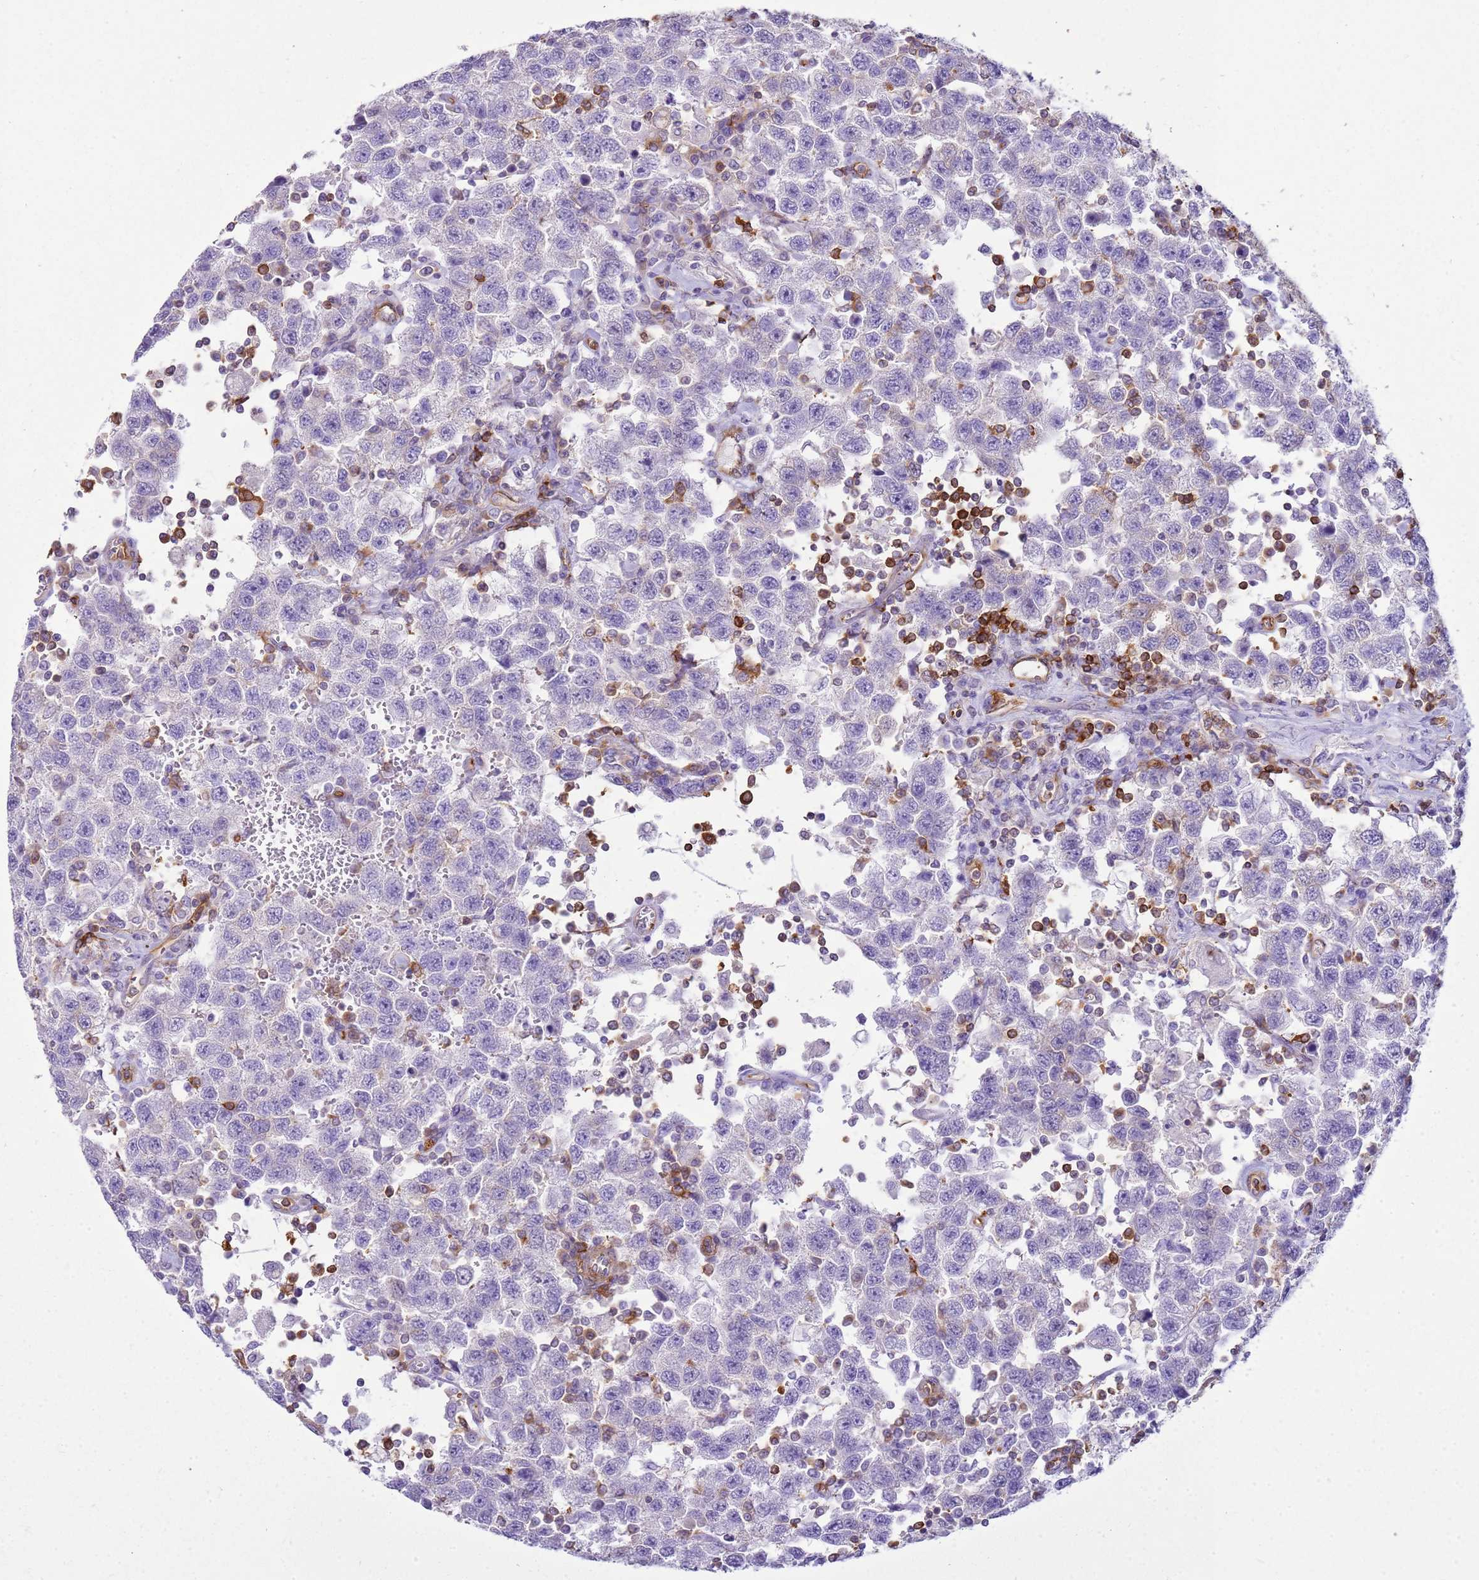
{"staining": {"intensity": "negative", "quantity": "none", "location": "none"}, "tissue": "testis cancer", "cell_type": "Tumor cells", "image_type": "cancer", "snomed": [{"axis": "morphology", "description": "Seminoma, NOS"}, {"axis": "topography", "description": "Testis"}], "caption": "Testis cancer (seminoma) was stained to show a protein in brown. There is no significant expression in tumor cells.", "gene": "SNX21", "patient": {"sex": "male", "age": 41}}